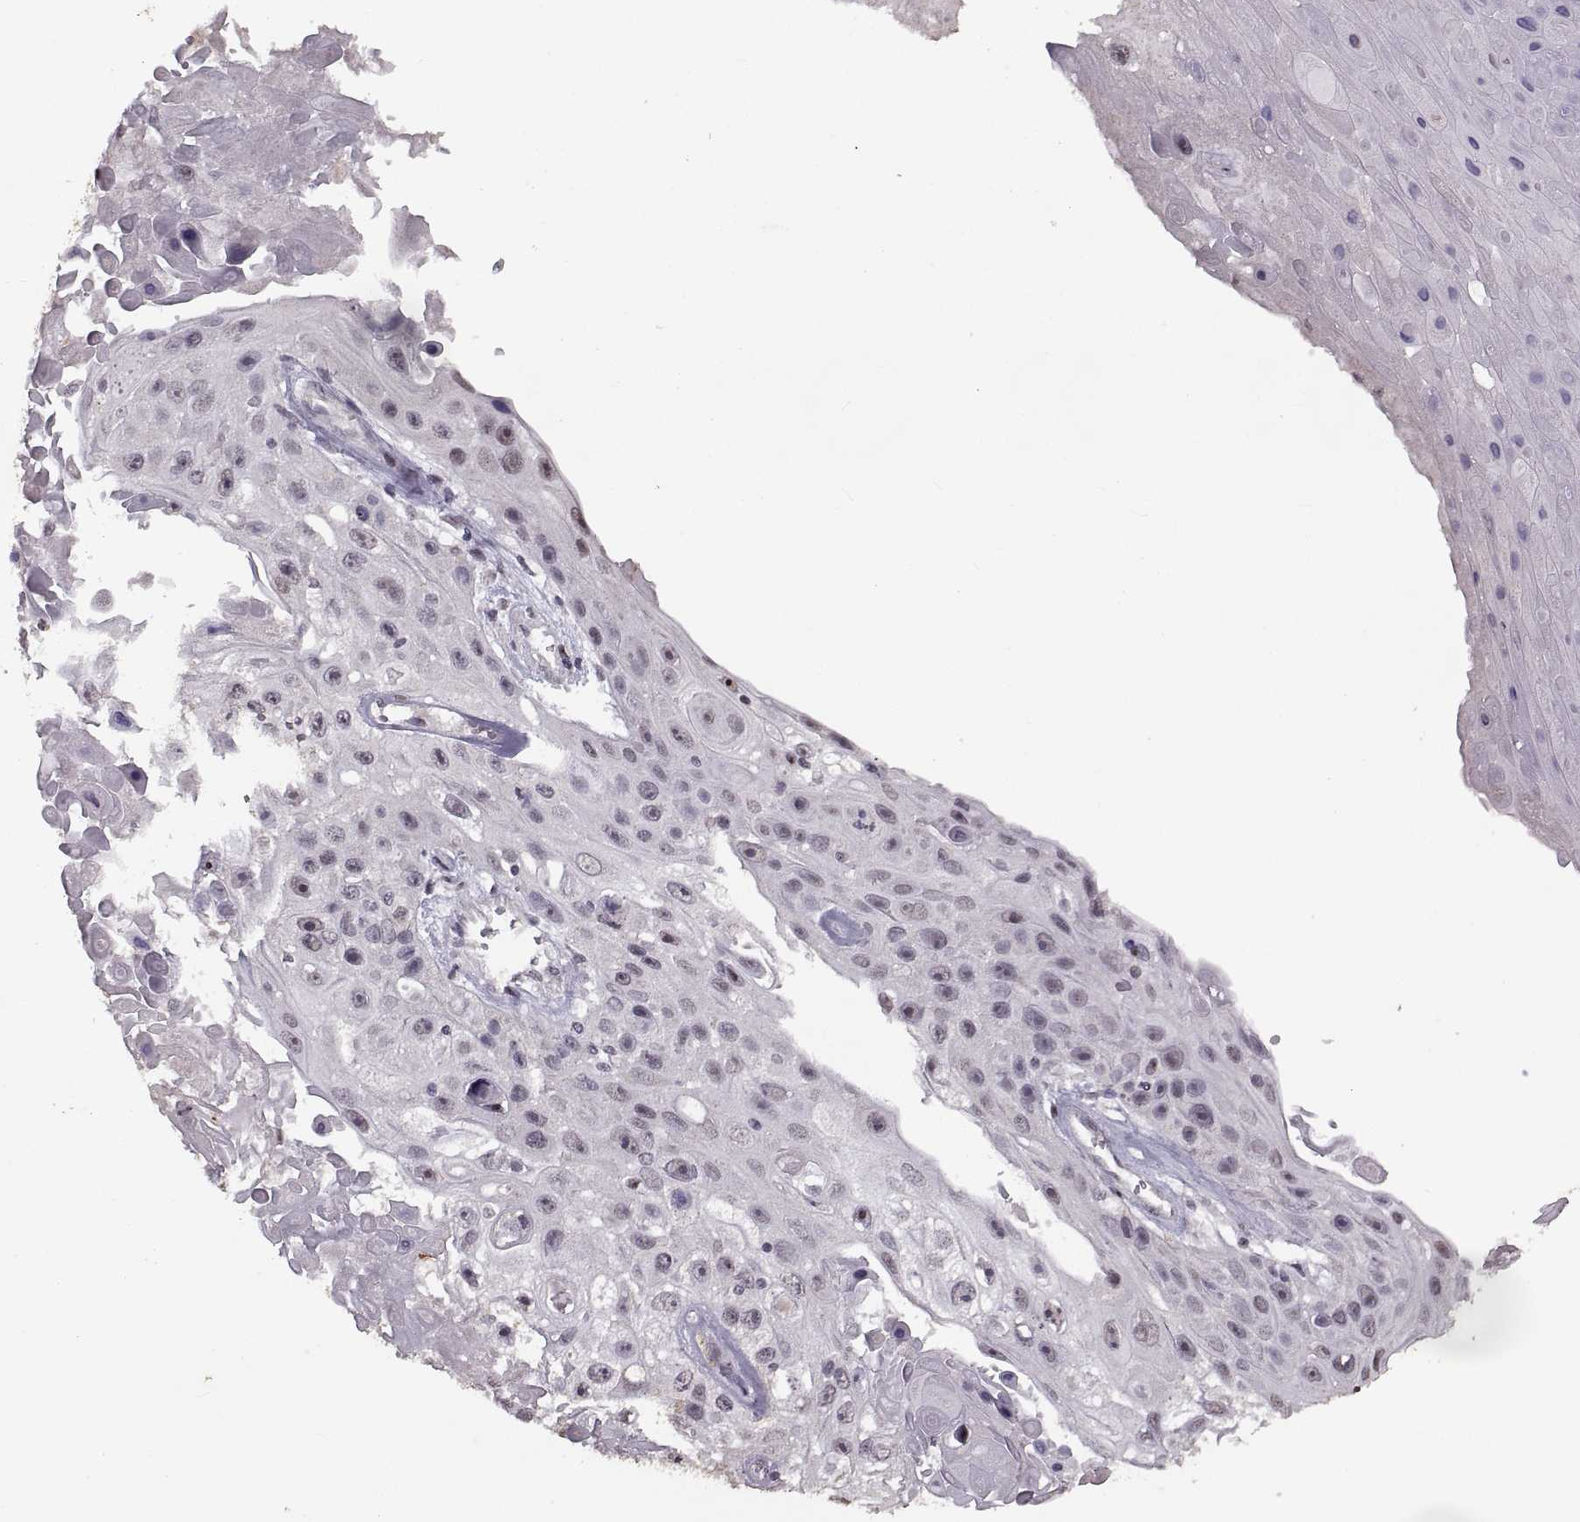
{"staining": {"intensity": "negative", "quantity": "none", "location": "none"}, "tissue": "skin cancer", "cell_type": "Tumor cells", "image_type": "cancer", "snomed": [{"axis": "morphology", "description": "Squamous cell carcinoma, NOS"}, {"axis": "topography", "description": "Skin"}], "caption": "IHC micrograph of skin cancer (squamous cell carcinoma) stained for a protein (brown), which reveals no expression in tumor cells.", "gene": "PALS1", "patient": {"sex": "male", "age": 82}}